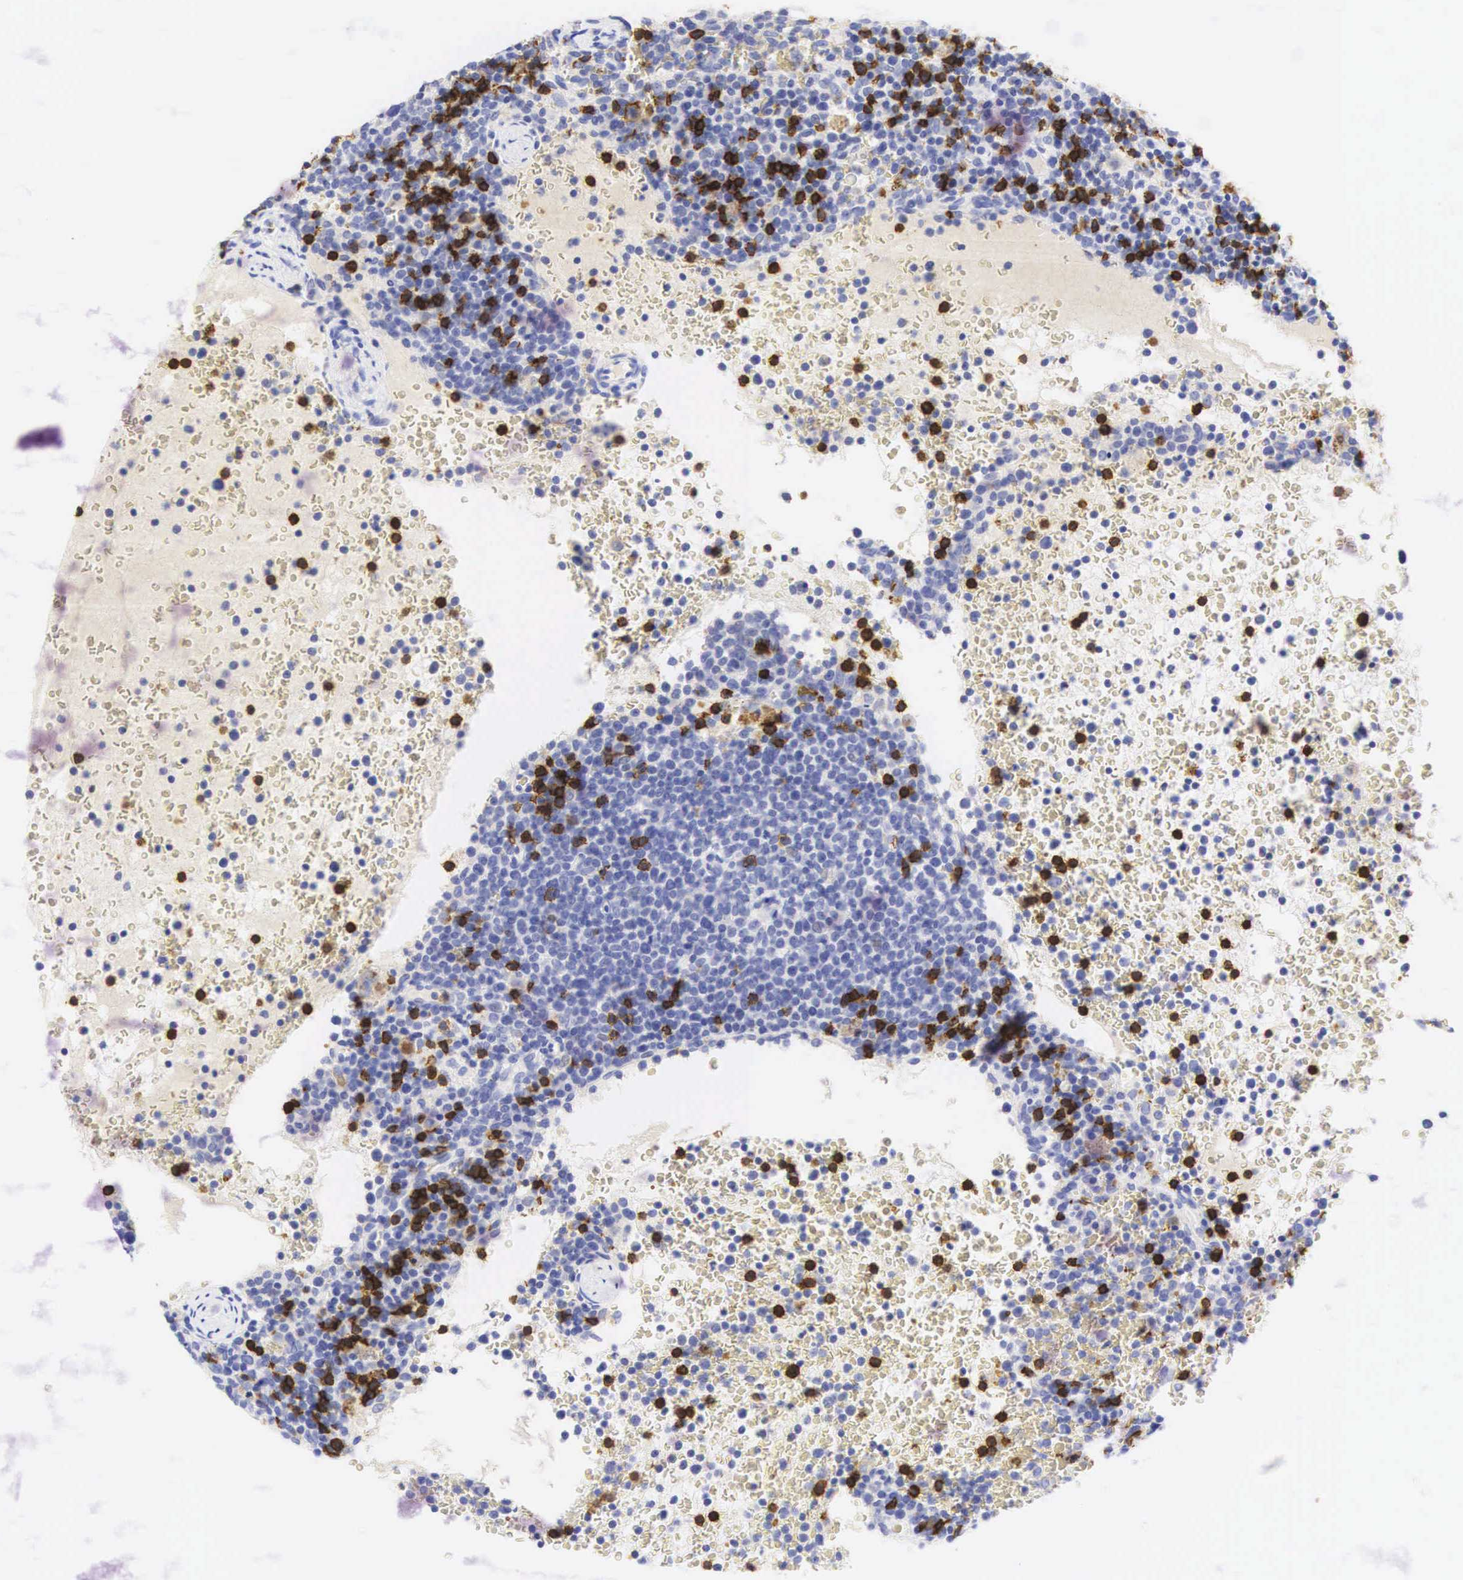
{"staining": {"intensity": "strong", "quantity": "<25%", "location": "cytoplasmic/membranous,nuclear"}, "tissue": "lymphoma", "cell_type": "Tumor cells", "image_type": "cancer", "snomed": [{"axis": "morphology", "description": "Malignant lymphoma, non-Hodgkin's type, High grade"}, {"axis": "topography", "description": "Lymph node"}], "caption": "Strong cytoplasmic/membranous and nuclear expression for a protein is seen in approximately <25% of tumor cells of malignant lymphoma, non-Hodgkin's type (high-grade) using immunohistochemistry.", "gene": "CD8A", "patient": {"sex": "female", "age": 76}}